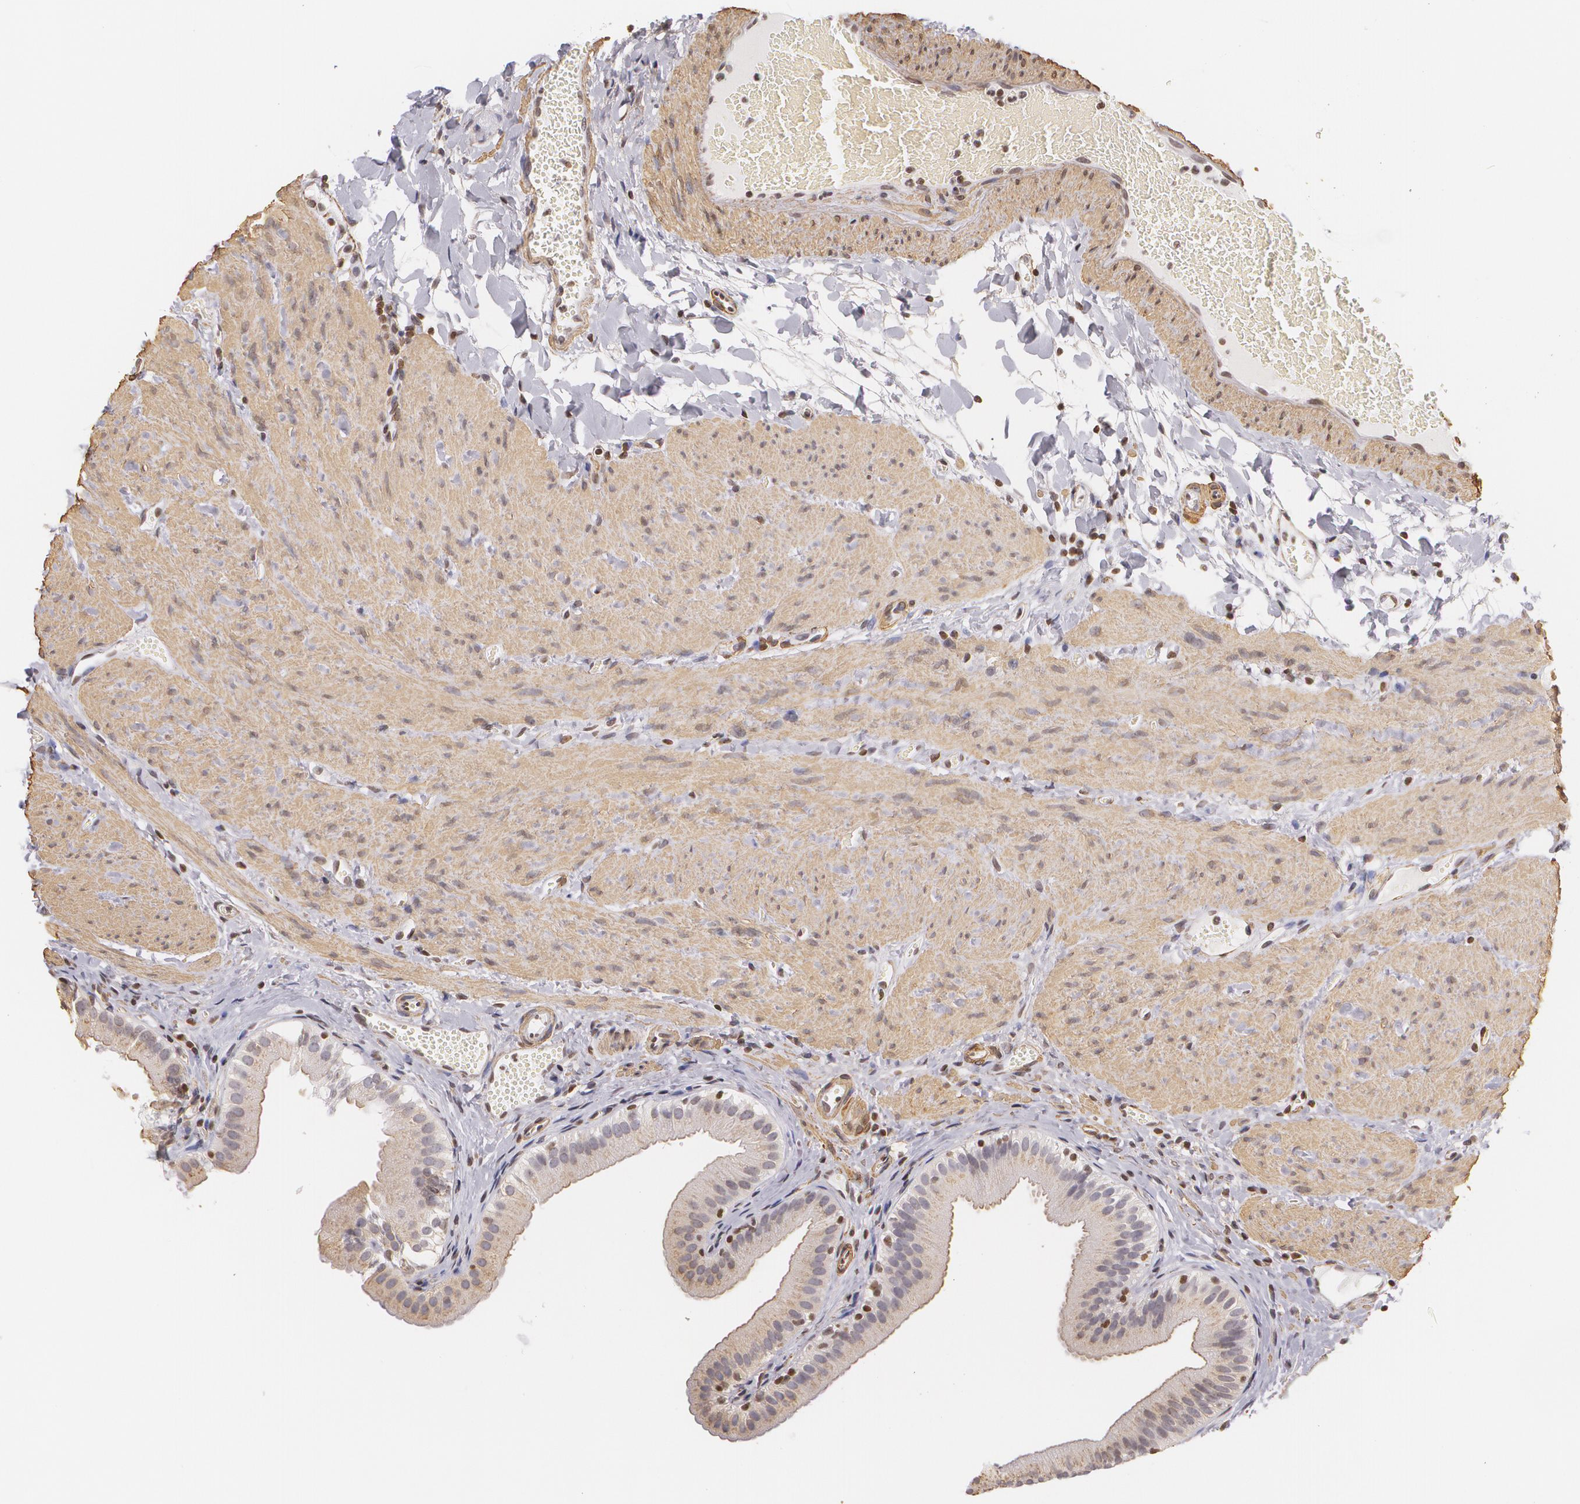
{"staining": {"intensity": "weak", "quantity": ">75%", "location": "cytoplasmic/membranous"}, "tissue": "gallbladder", "cell_type": "Glandular cells", "image_type": "normal", "snomed": [{"axis": "morphology", "description": "Normal tissue, NOS"}, {"axis": "topography", "description": "Gallbladder"}], "caption": "DAB (3,3'-diaminobenzidine) immunohistochemical staining of benign gallbladder displays weak cytoplasmic/membranous protein expression in about >75% of glandular cells.", "gene": "VAMP1", "patient": {"sex": "female", "age": 24}}